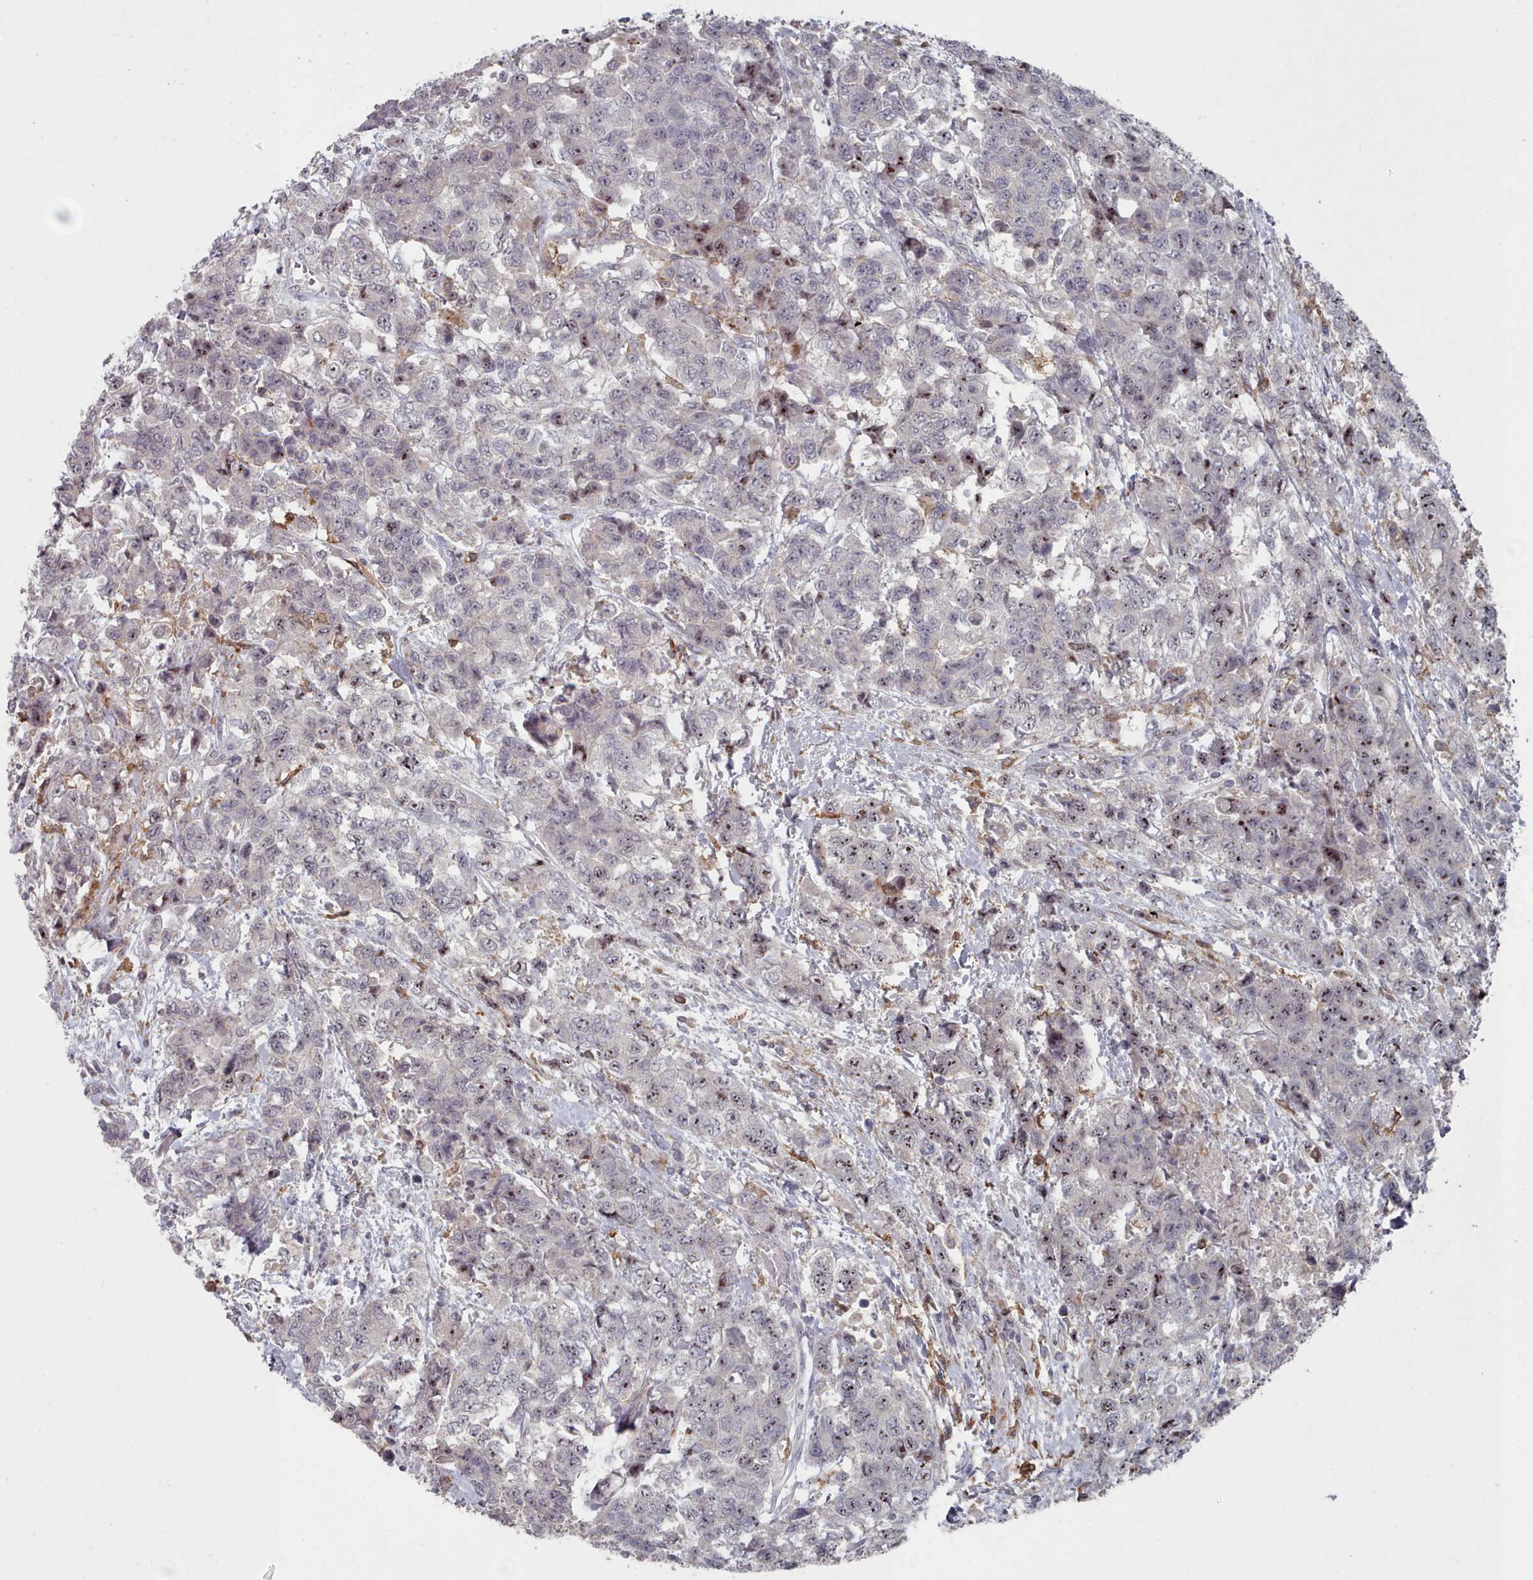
{"staining": {"intensity": "moderate", "quantity": "<25%", "location": "nuclear"}, "tissue": "urothelial cancer", "cell_type": "Tumor cells", "image_type": "cancer", "snomed": [{"axis": "morphology", "description": "Urothelial carcinoma, High grade"}, {"axis": "topography", "description": "Urinary bladder"}], "caption": "A high-resolution micrograph shows IHC staining of urothelial cancer, which shows moderate nuclear expression in about <25% of tumor cells.", "gene": "COL8A2", "patient": {"sex": "female", "age": 78}}